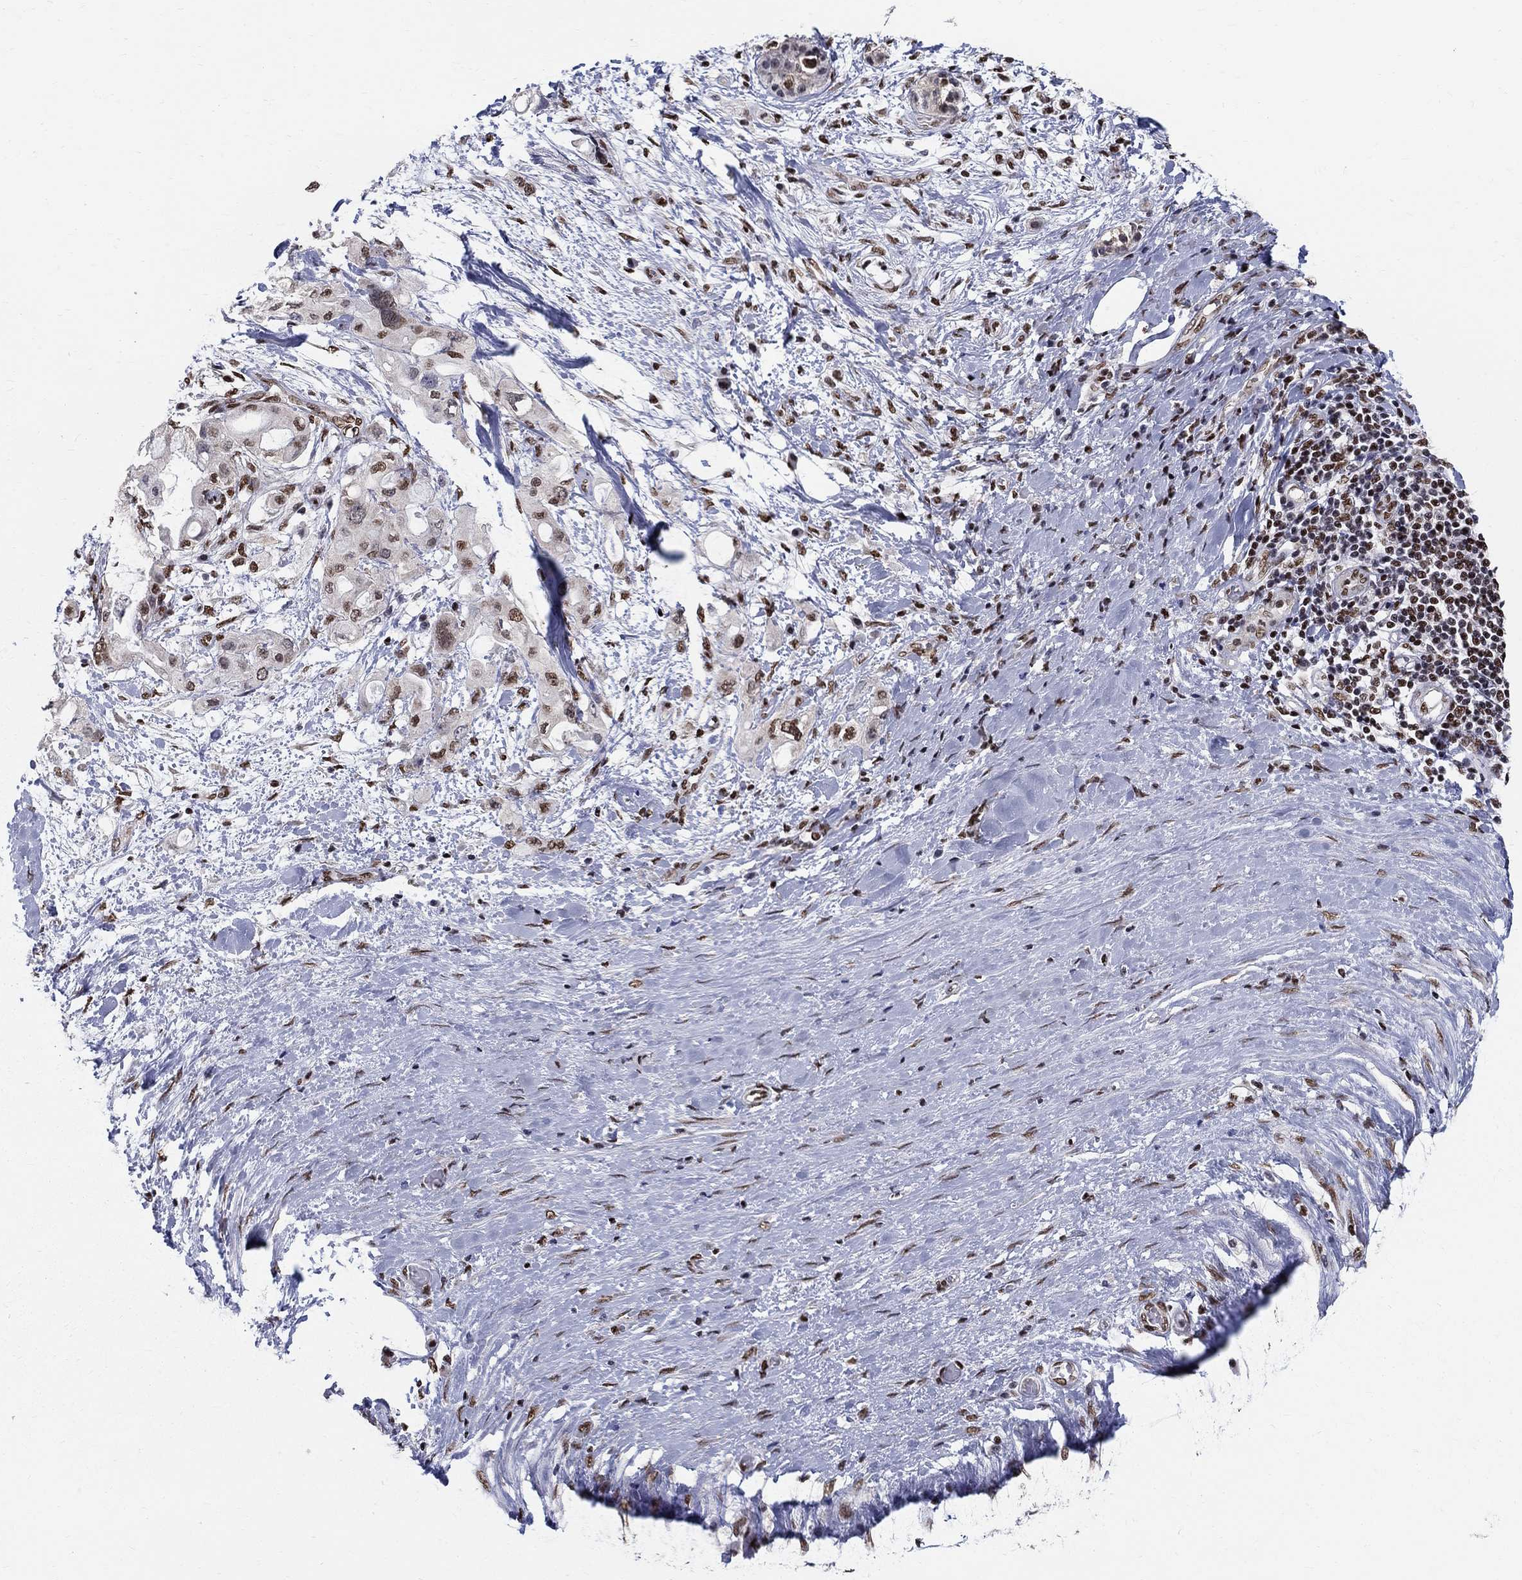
{"staining": {"intensity": "strong", "quantity": "25%-75%", "location": "nuclear"}, "tissue": "pancreatic cancer", "cell_type": "Tumor cells", "image_type": "cancer", "snomed": [{"axis": "morphology", "description": "Adenocarcinoma, NOS"}, {"axis": "topography", "description": "Pancreas"}], "caption": "DAB immunohistochemical staining of adenocarcinoma (pancreatic) reveals strong nuclear protein positivity in about 25%-75% of tumor cells. Immunohistochemistry (ihc) stains the protein in brown and the nuclei are stained blue.", "gene": "FBXO16", "patient": {"sex": "female", "age": 56}}